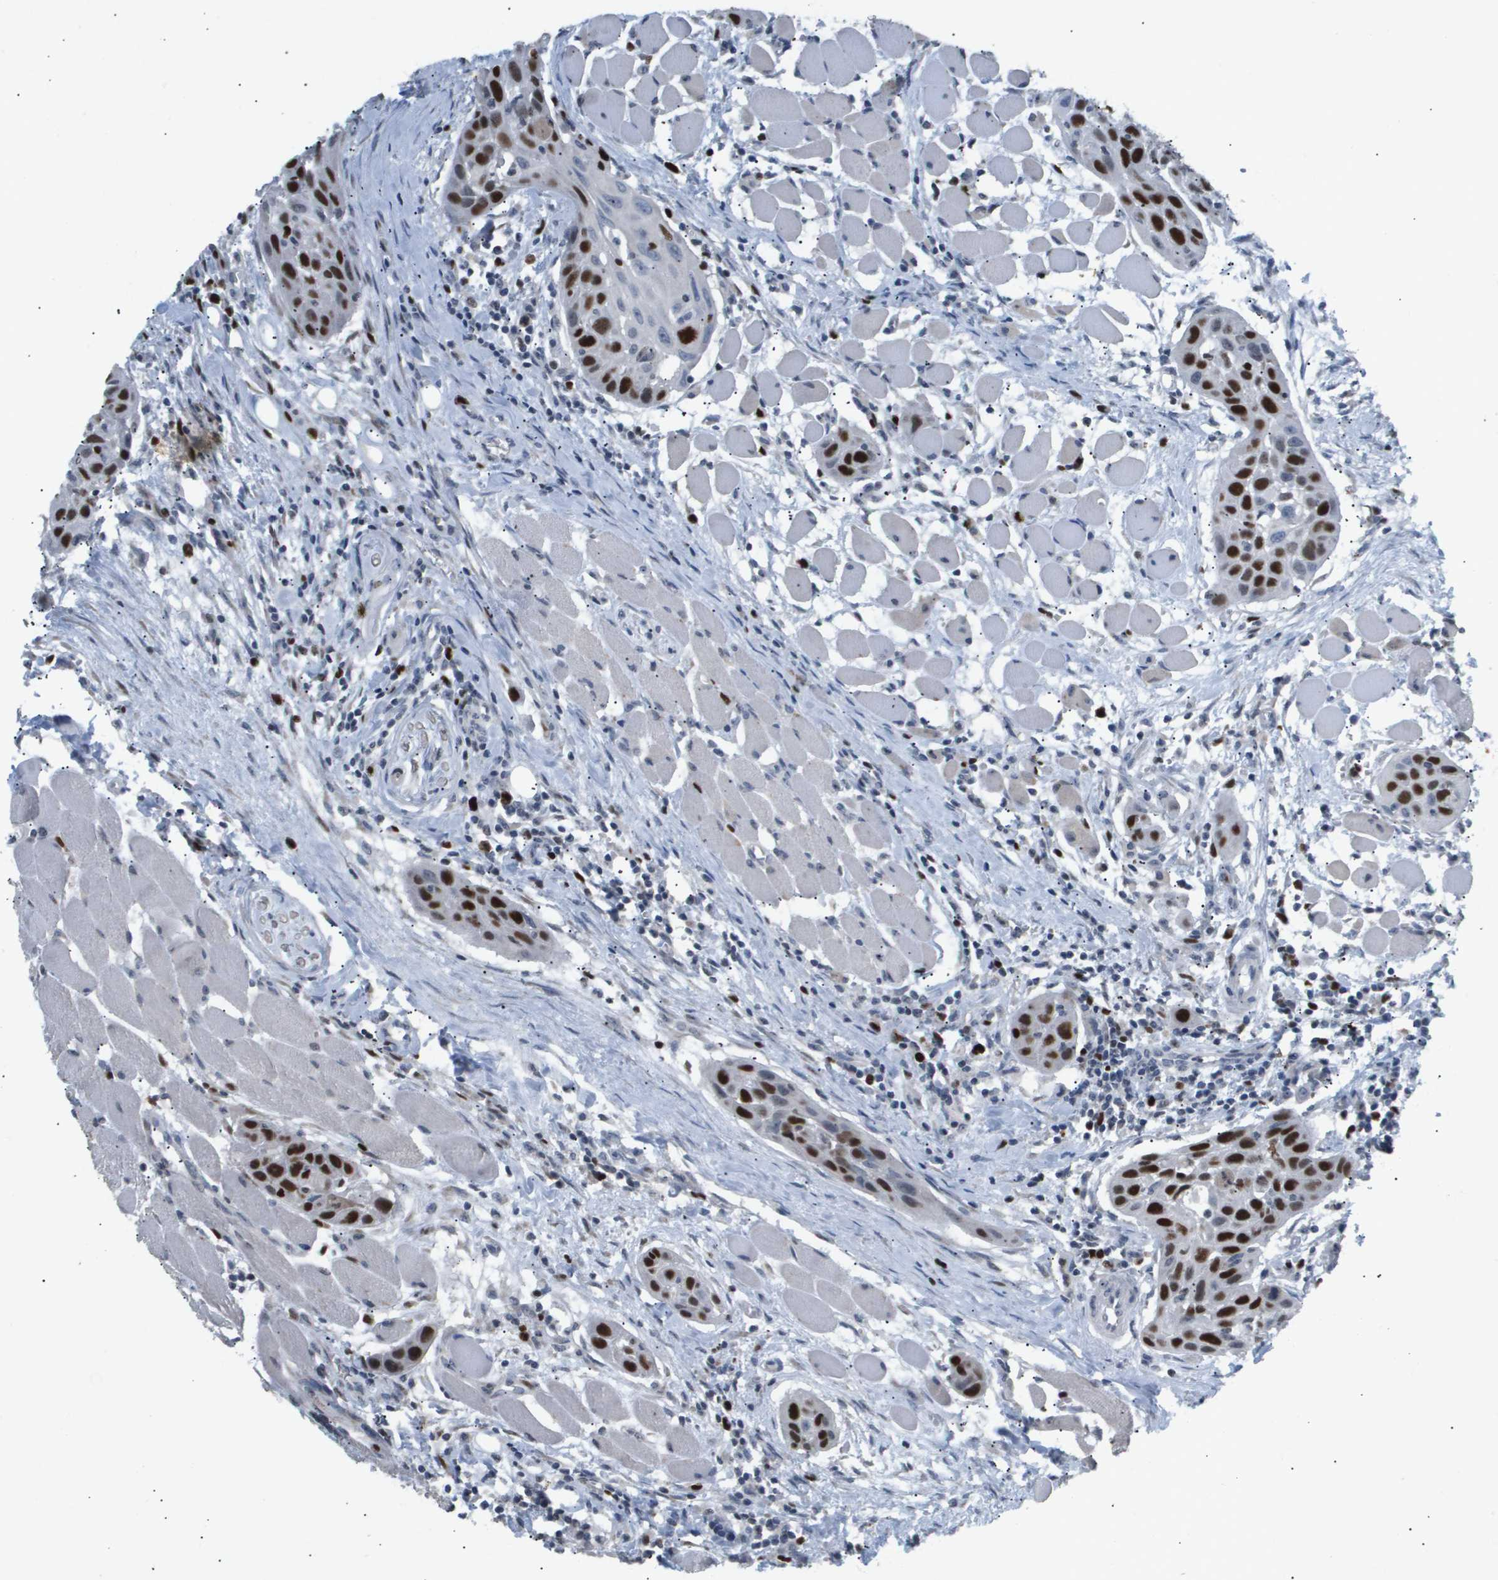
{"staining": {"intensity": "strong", "quantity": ">75%", "location": "nuclear"}, "tissue": "head and neck cancer", "cell_type": "Tumor cells", "image_type": "cancer", "snomed": [{"axis": "morphology", "description": "Squamous cell carcinoma, NOS"}, {"axis": "topography", "description": "Oral tissue"}, {"axis": "topography", "description": "Head-Neck"}], "caption": "Immunohistochemical staining of head and neck squamous cell carcinoma exhibits strong nuclear protein staining in about >75% of tumor cells.", "gene": "ANAPC2", "patient": {"sex": "female", "age": 50}}